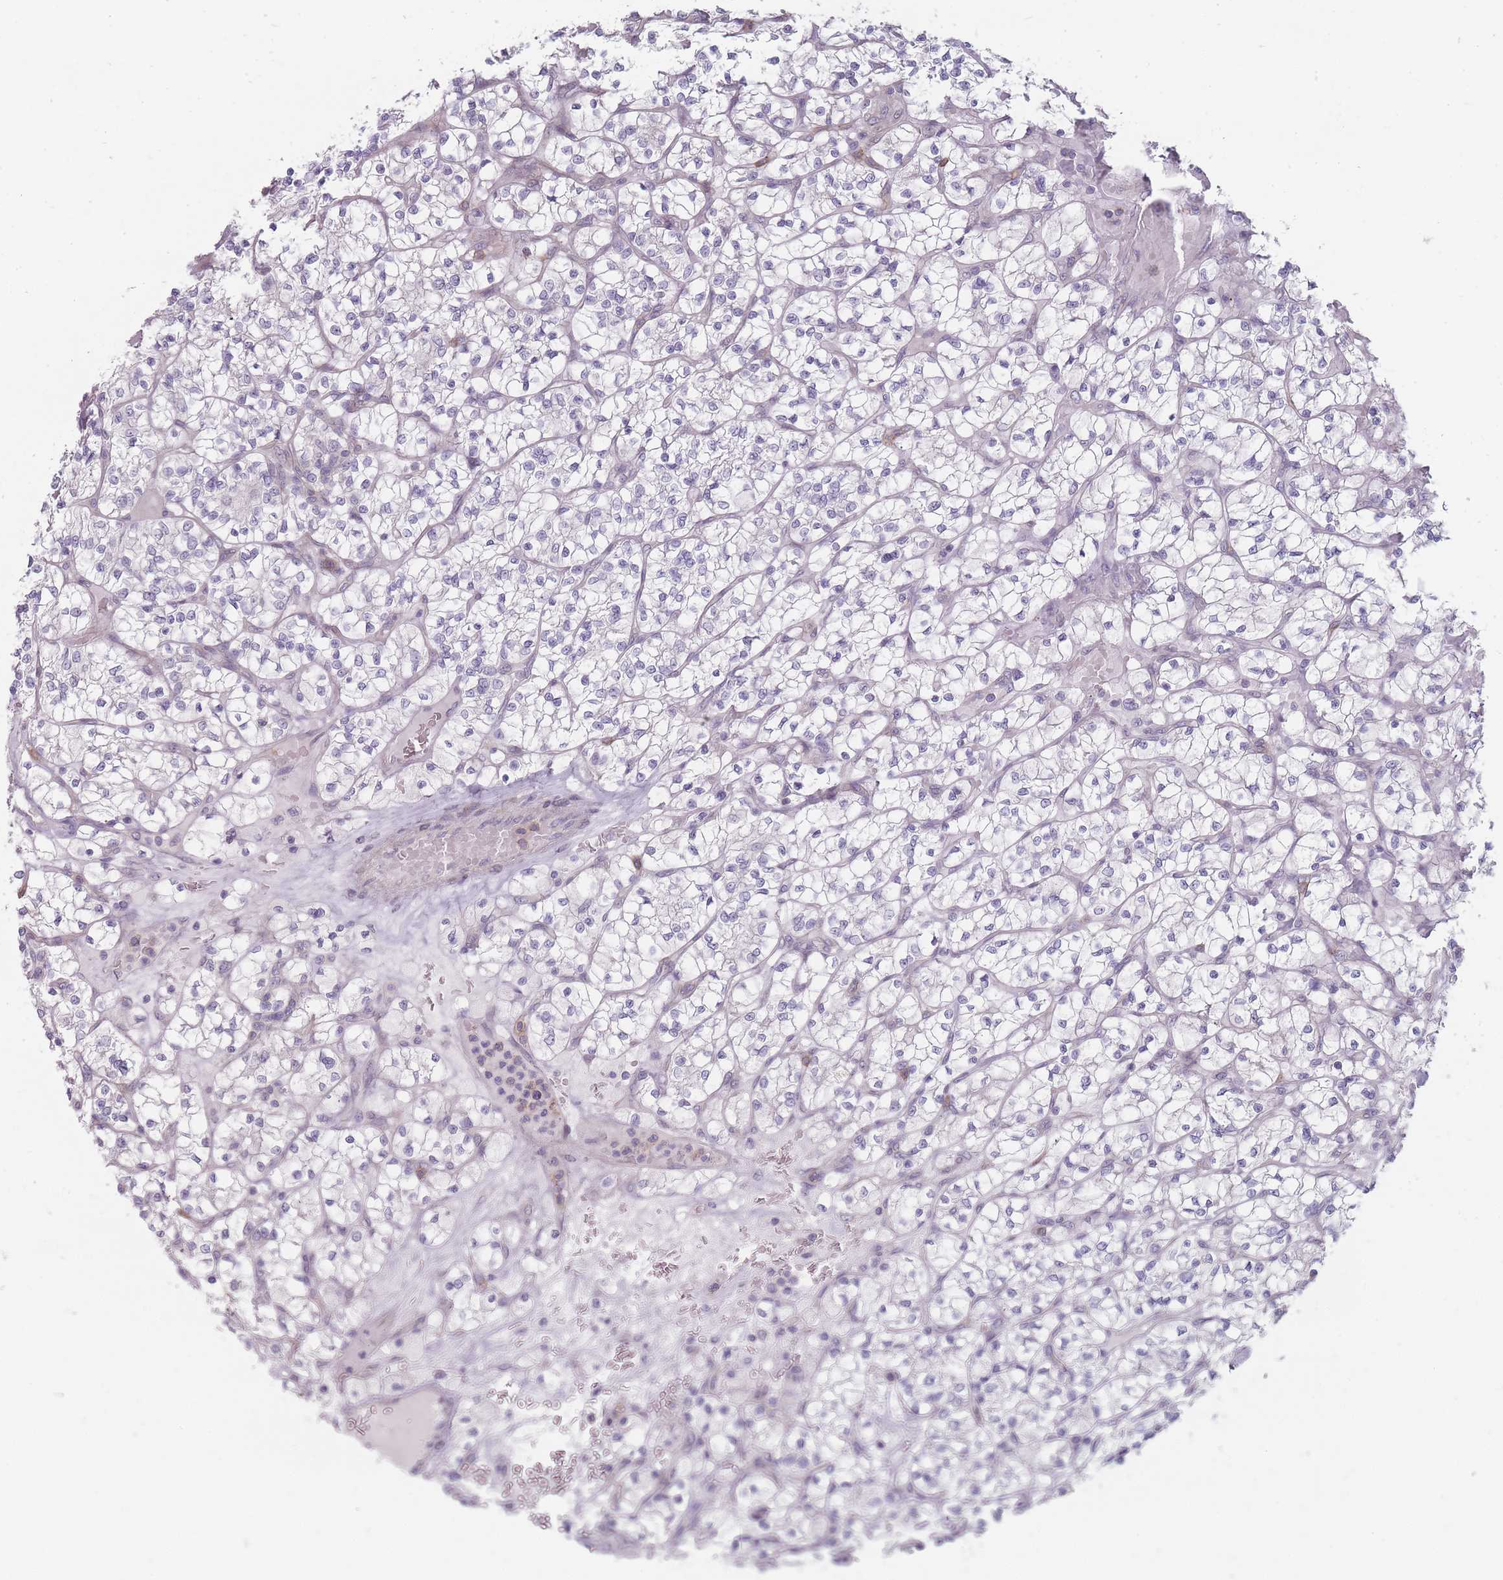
{"staining": {"intensity": "negative", "quantity": "none", "location": "none"}, "tissue": "renal cancer", "cell_type": "Tumor cells", "image_type": "cancer", "snomed": [{"axis": "morphology", "description": "Adenocarcinoma, NOS"}, {"axis": "topography", "description": "Kidney"}], "caption": "Adenocarcinoma (renal) stained for a protein using immunohistochemistry (IHC) exhibits no positivity tumor cells.", "gene": "PCDH12", "patient": {"sex": "female", "age": 64}}